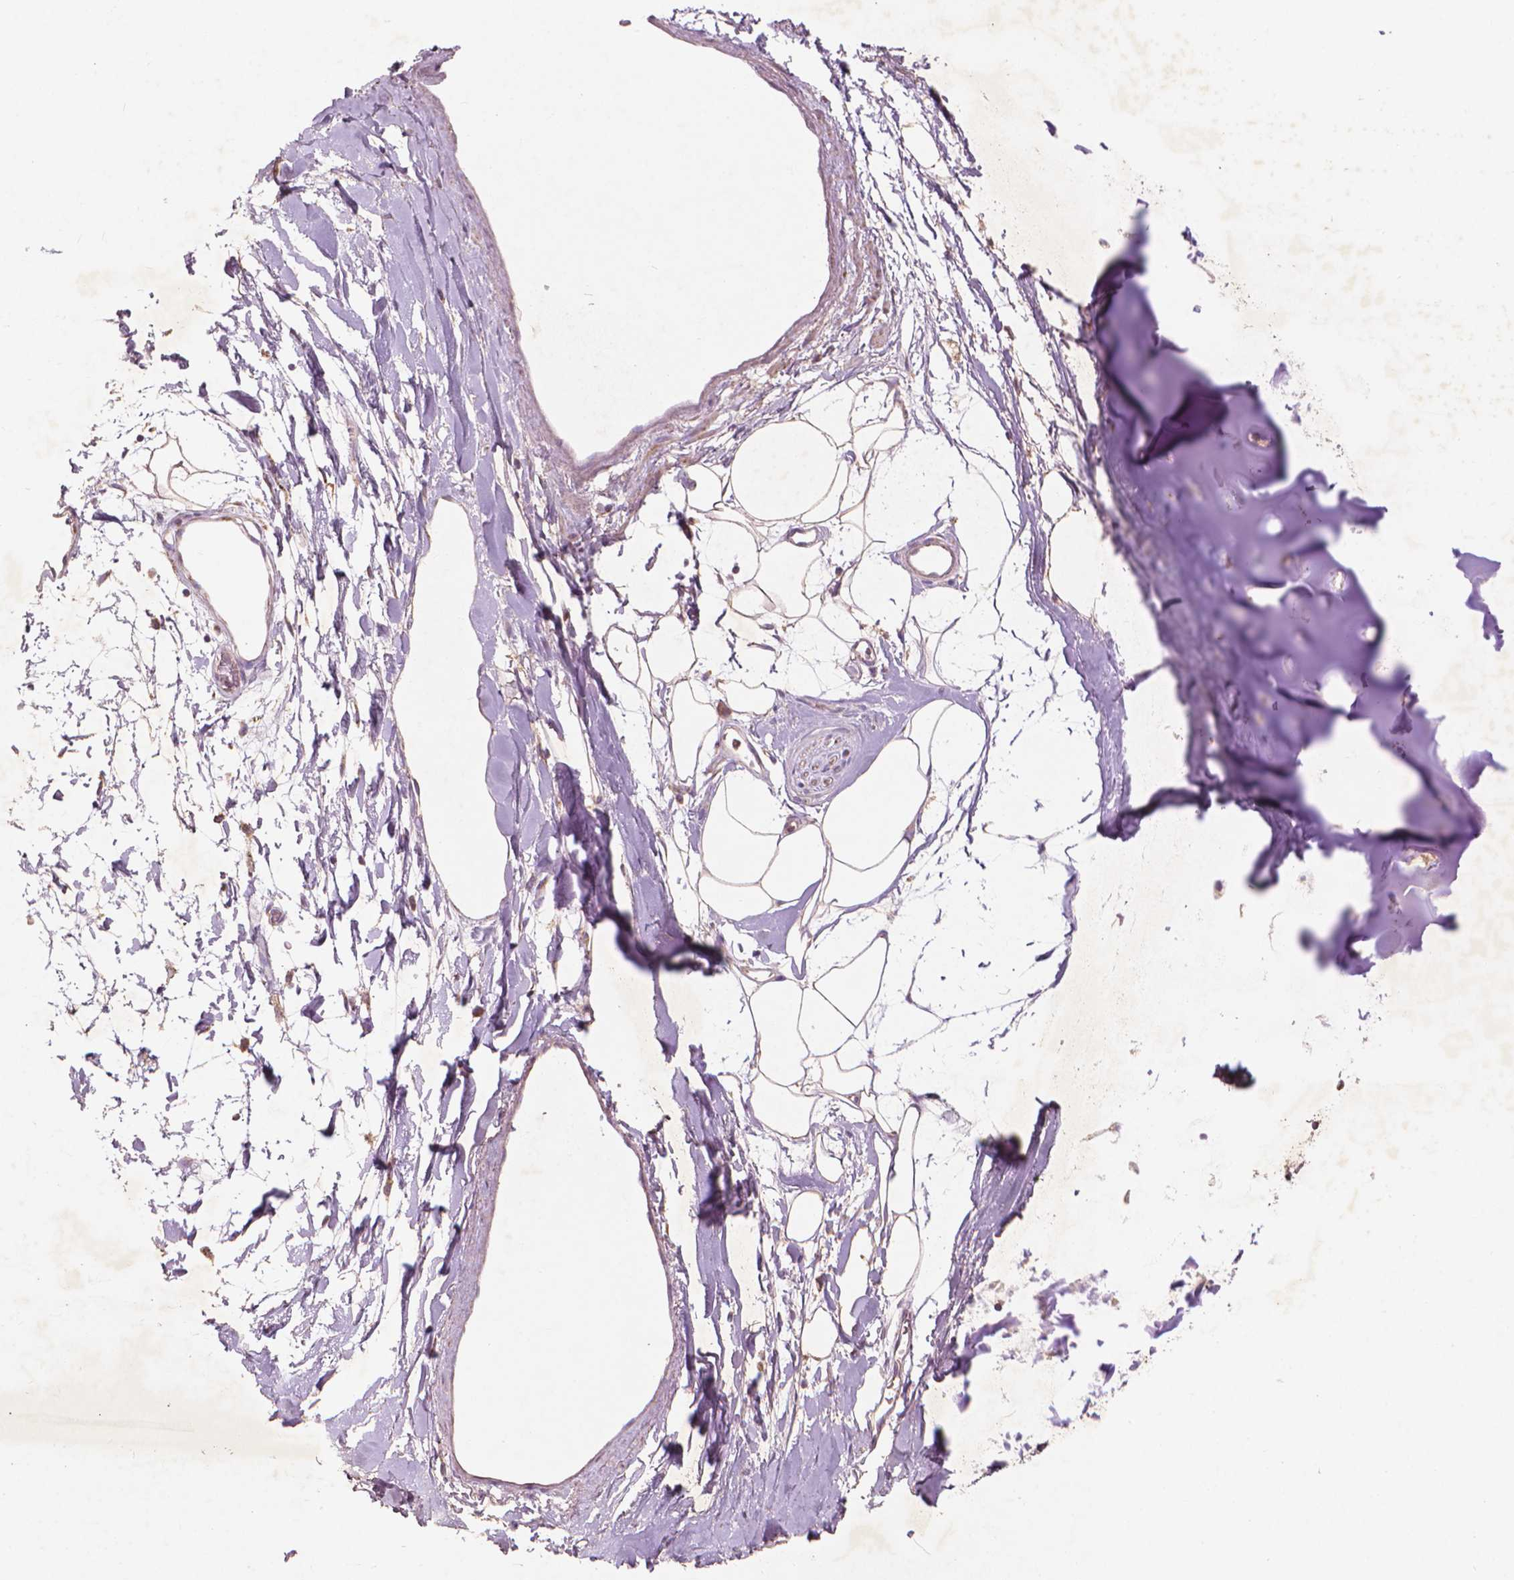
{"staining": {"intensity": "weak", "quantity": ">75%", "location": "cytoplasmic/membranous"}, "tissue": "adipose tissue", "cell_type": "Adipocytes", "image_type": "normal", "snomed": [{"axis": "morphology", "description": "Normal tissue, NOS"}, {"axis": "topography", "description": "Cartilage tissue"}, {"axis": "topography", "description": "Bronchus"}], "caption": "This histopathology image exhibits IHC staining of benign human adipose tissue, with low weak cytoplasmic/membranous expression in about >75% of adipocytes.", "gene": "NLRX1", "patient": {"sex": "male", "age": 58}}